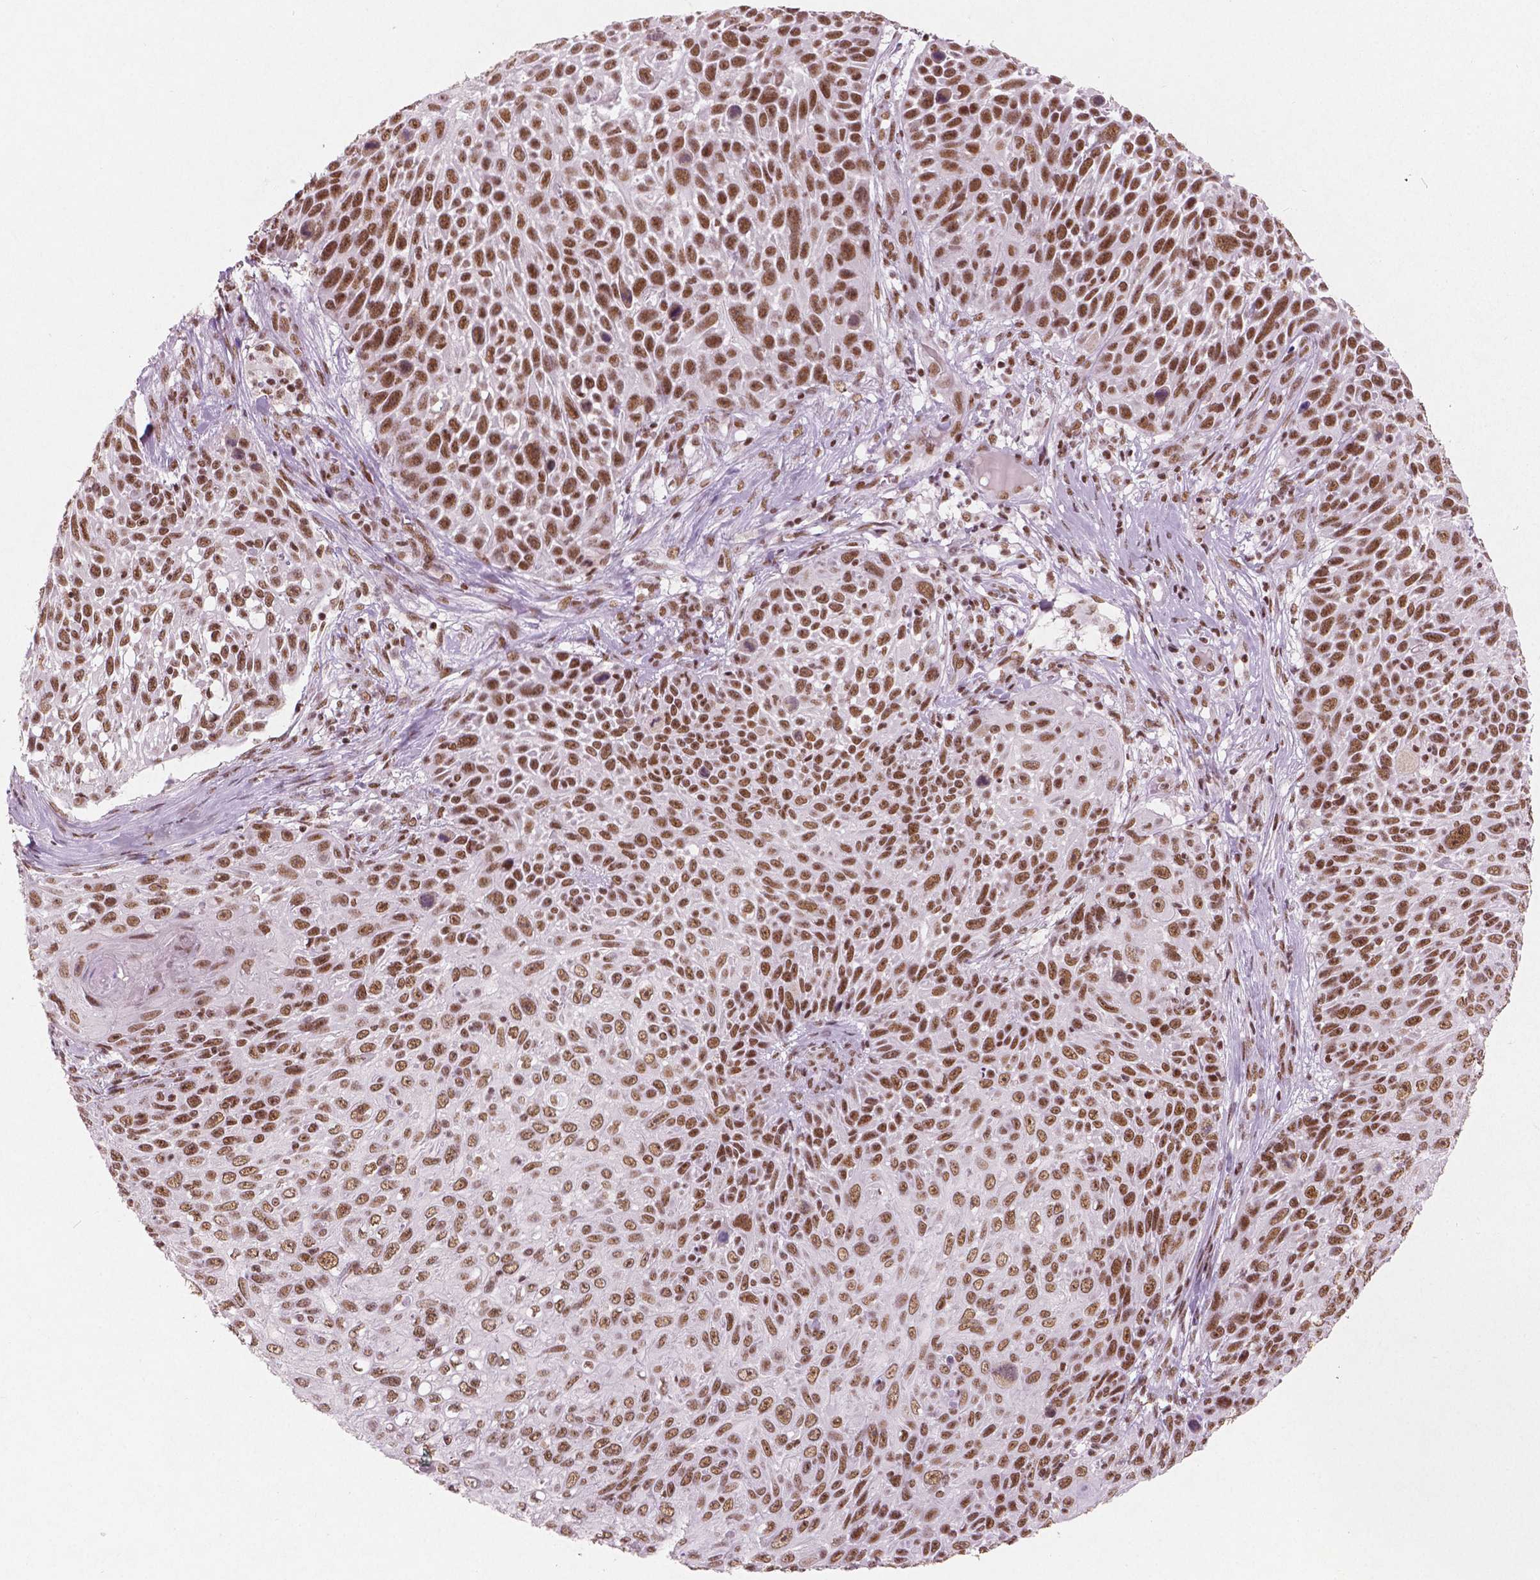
{"staining": {"intensity": "strong", "quantity": ">75%", "location": "nuclear"}, "tissue": "skin cancer", "cell_type": "Tumor cells", "image_type": "cancer", "snomed": [{"axis": "morphology", "description": "Squamous cell carcinoma, NOS"}, {"axis": "topography", "description": "Skin"}], "caption": "Human skin cancer (squamous cell carcinoma) stained for a protein (brown) displays strong nuclear positive positivity in about >75% of tumor cells.", "gene": "BRD4", "patient": {"sex": "male", "age": 92}}